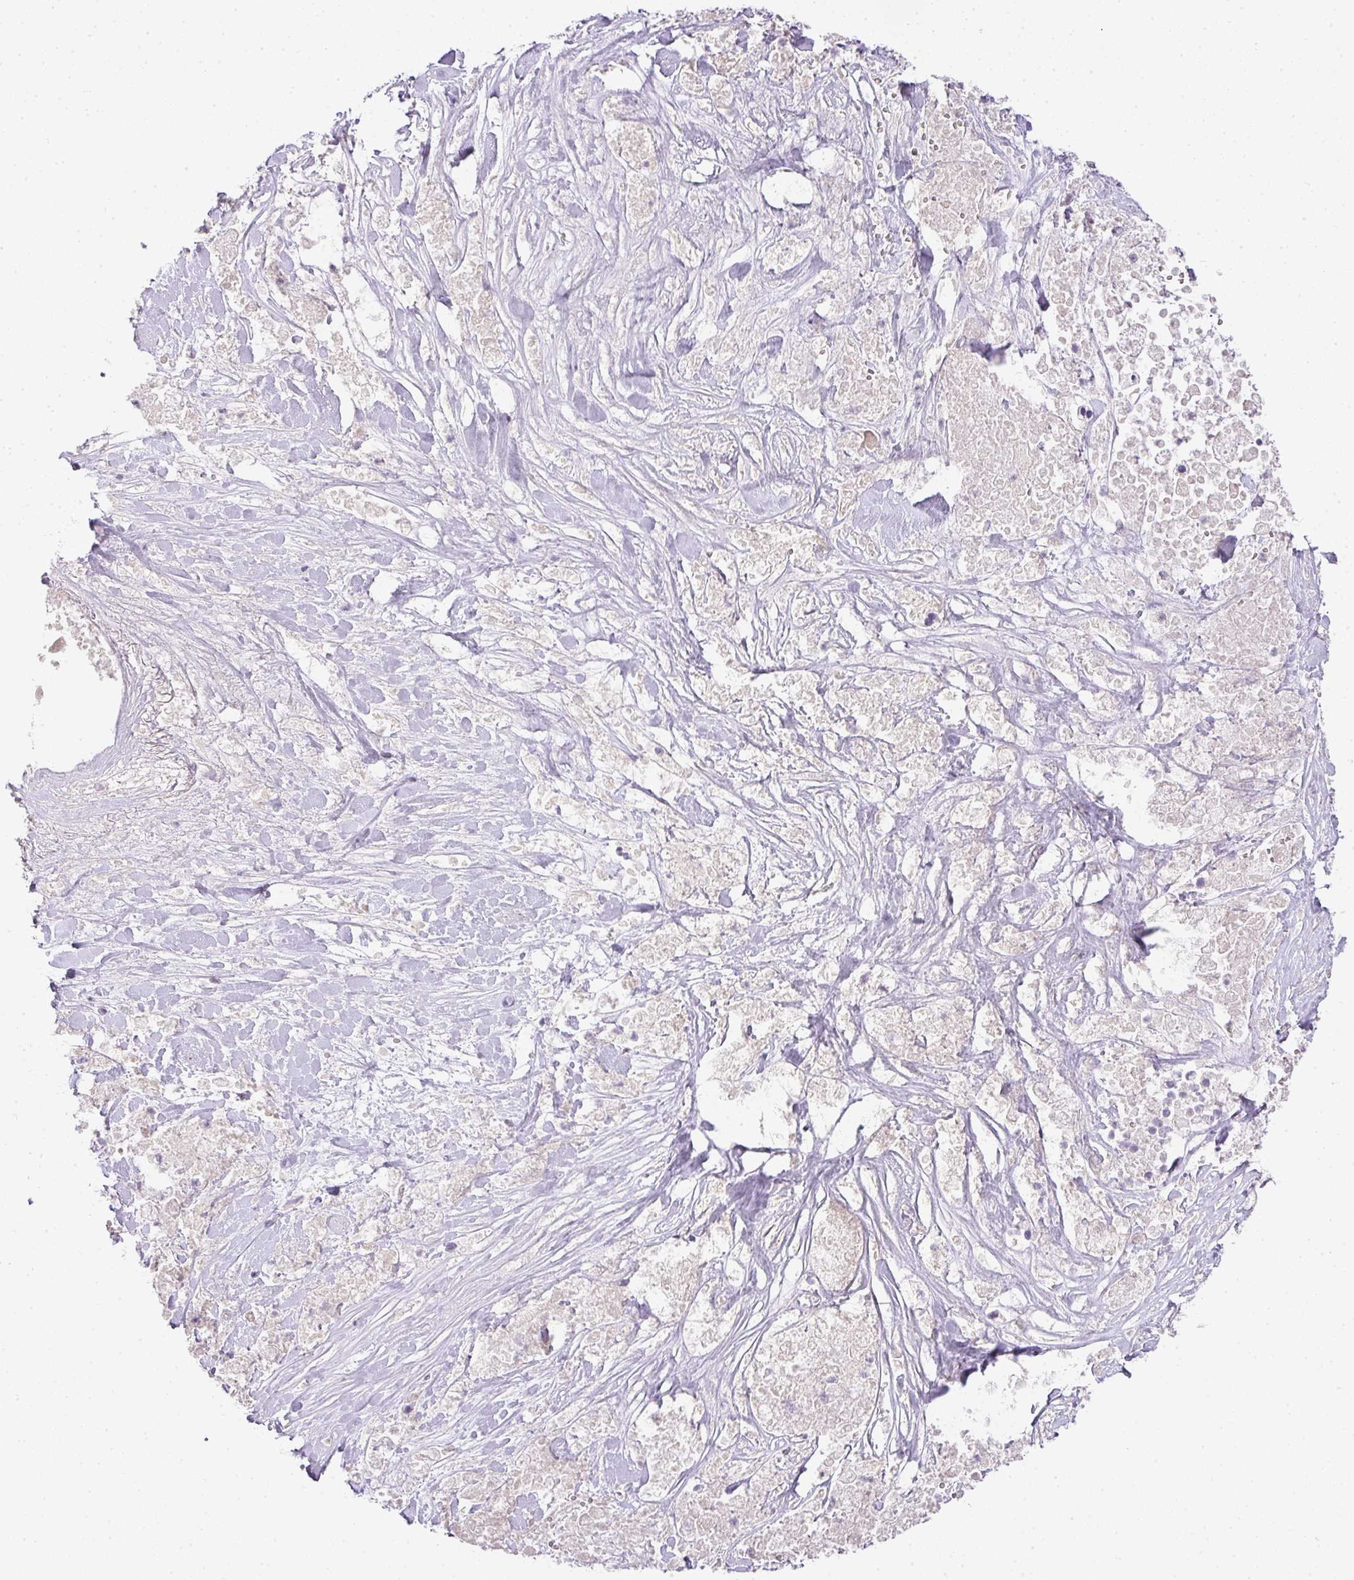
{"staining": {"intensity": "negative", "quantity": "none", "location": "none"}, "tissue": "pancreatic cancer", "cell_type": "Tumor cells", "image_type": "cancer", "snomed": [{"axis": "morphology", "description": "Adenocarcinoma, NOS"}, {"axis": "topography", "description": "Pancreas"}], "caption": "Immunohistochemistry (IHC) of pancreatic adenocarcinoma reveals no staining in tumor cells.", "gene": "RAX2", "patient": {"sex": "male", "age": 44}}